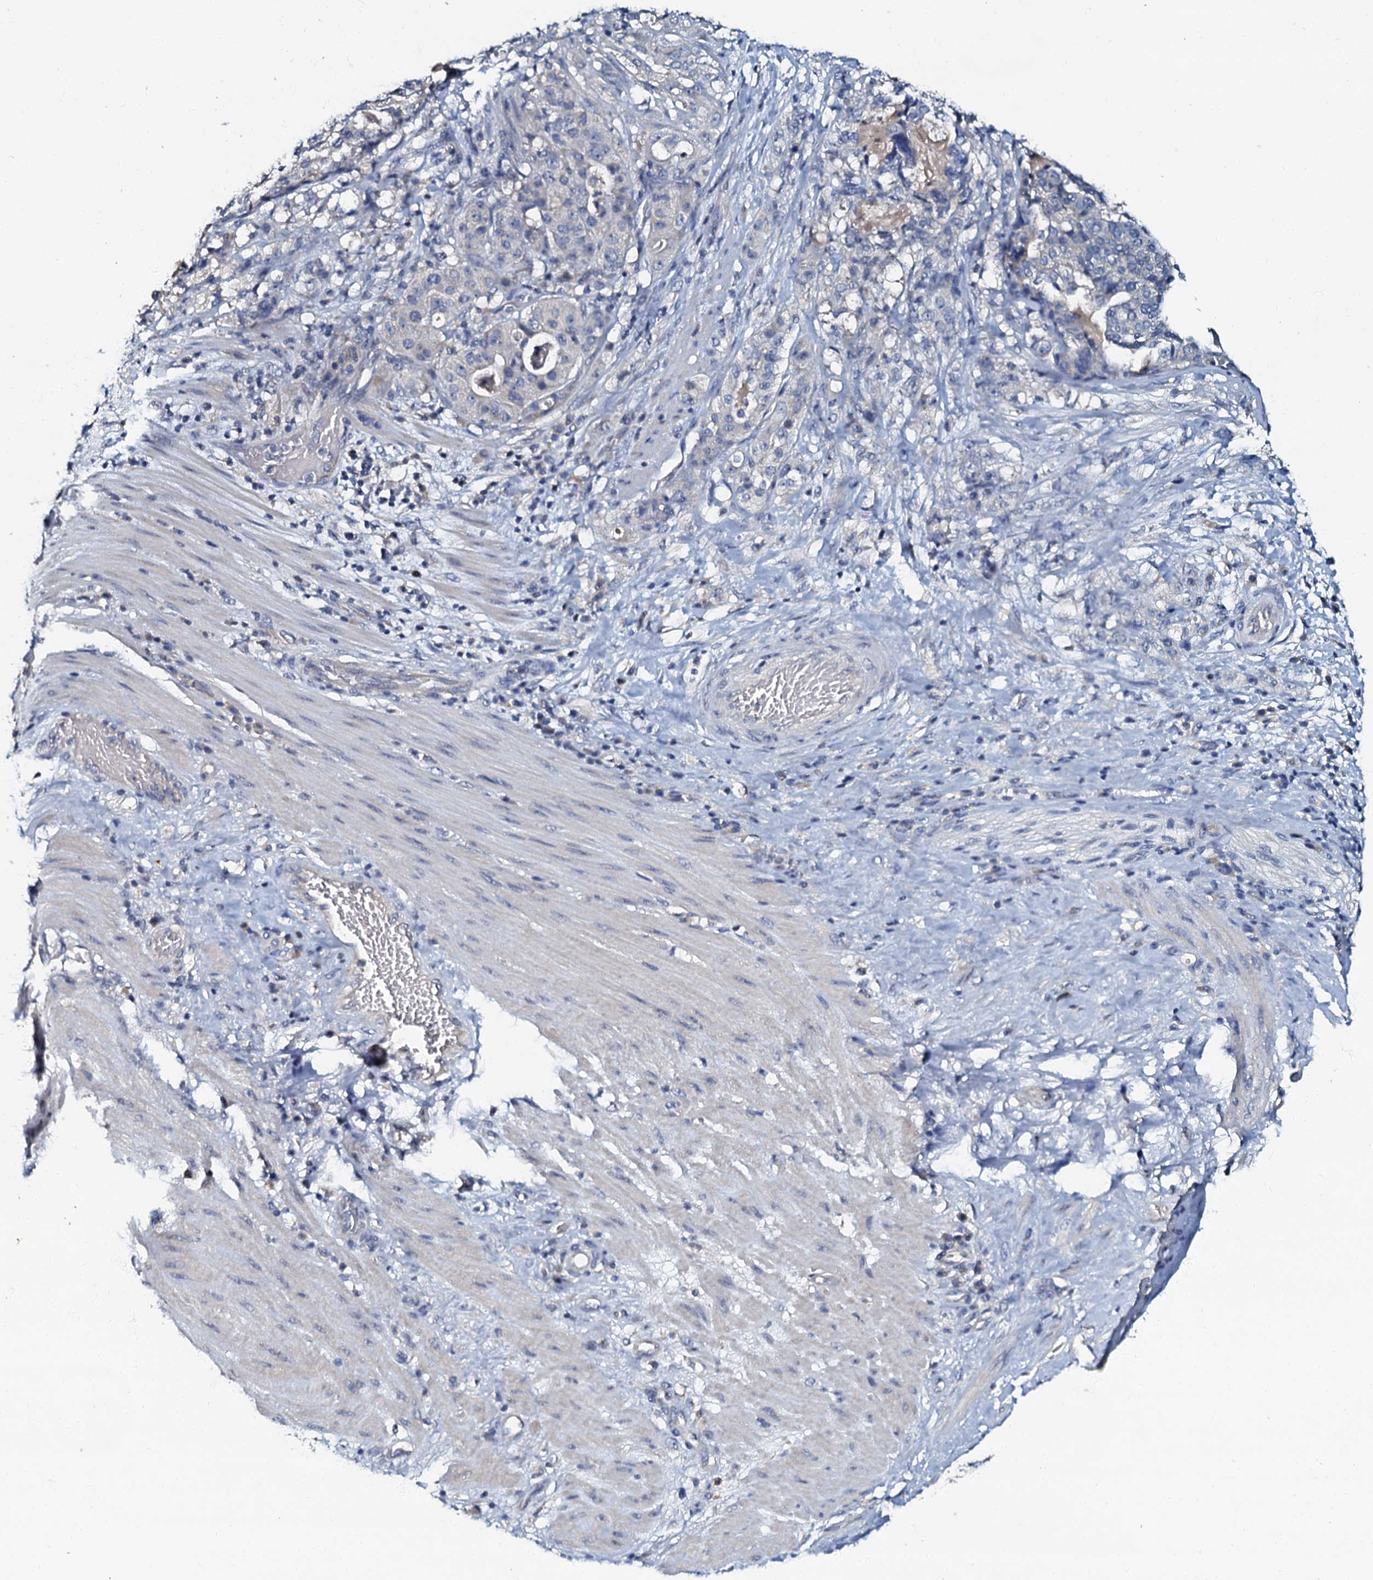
{"staining": {"intensity": "negative", "quantity": "none", "location": "none"}, "tissue": "stomach cancer", "cell_type": "Tumor cells", "image_type": "cancer", "snomed": [{"axis": "morphology", "description": "Adenocarcinoma, NOS"}, {"axis": "topography", "description": "Stomach"}], "caption": "Tumor cells are negative for protein expression in human adenocarcinoma (stomach). (IHC, brightfield microscopy, high magnification).", "gene": "OLAH", "patient": {"sex": "male", "age": 48}}